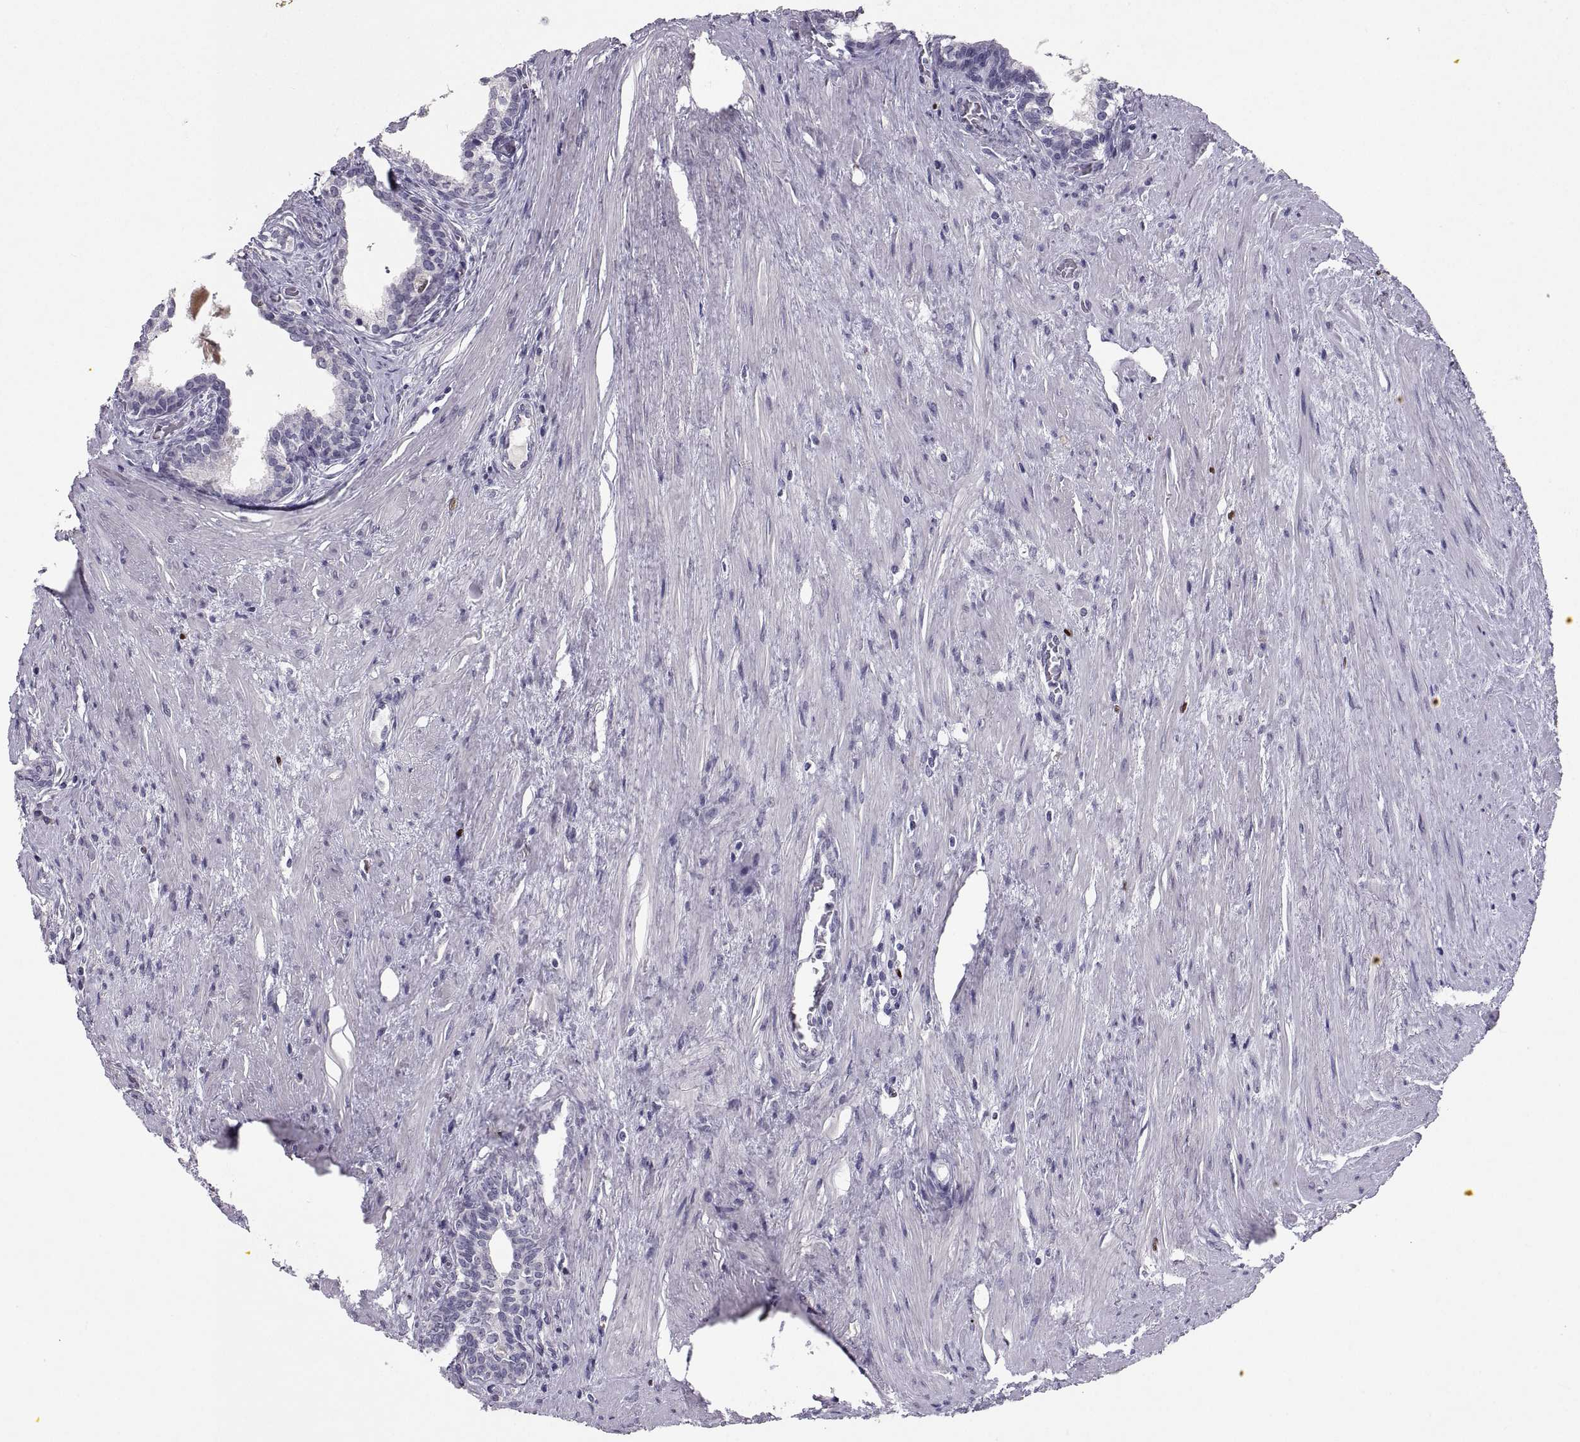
{"staining": {"intensity": "negative", "quantity": "none", "location": "none"}, "tissue": "prostate cancer", "cell_type": "Tumor cells", "image_type": "cancer", "snomed": [{"axis": "morphology", "description": "Adenocarcinoma, NOS"}, {"axis": "morphology", "description": "Adenocarcinoma, High grade"}, {"axis": "topography", "description": "Prostate"}], "caption": "A photomicrograph of prostate cancer (adenocarcinoma) stained for a protein displays no brown staining in tumor cells.", "gene": "SOX21", "patient": {"sex": "male", "age": 61}}